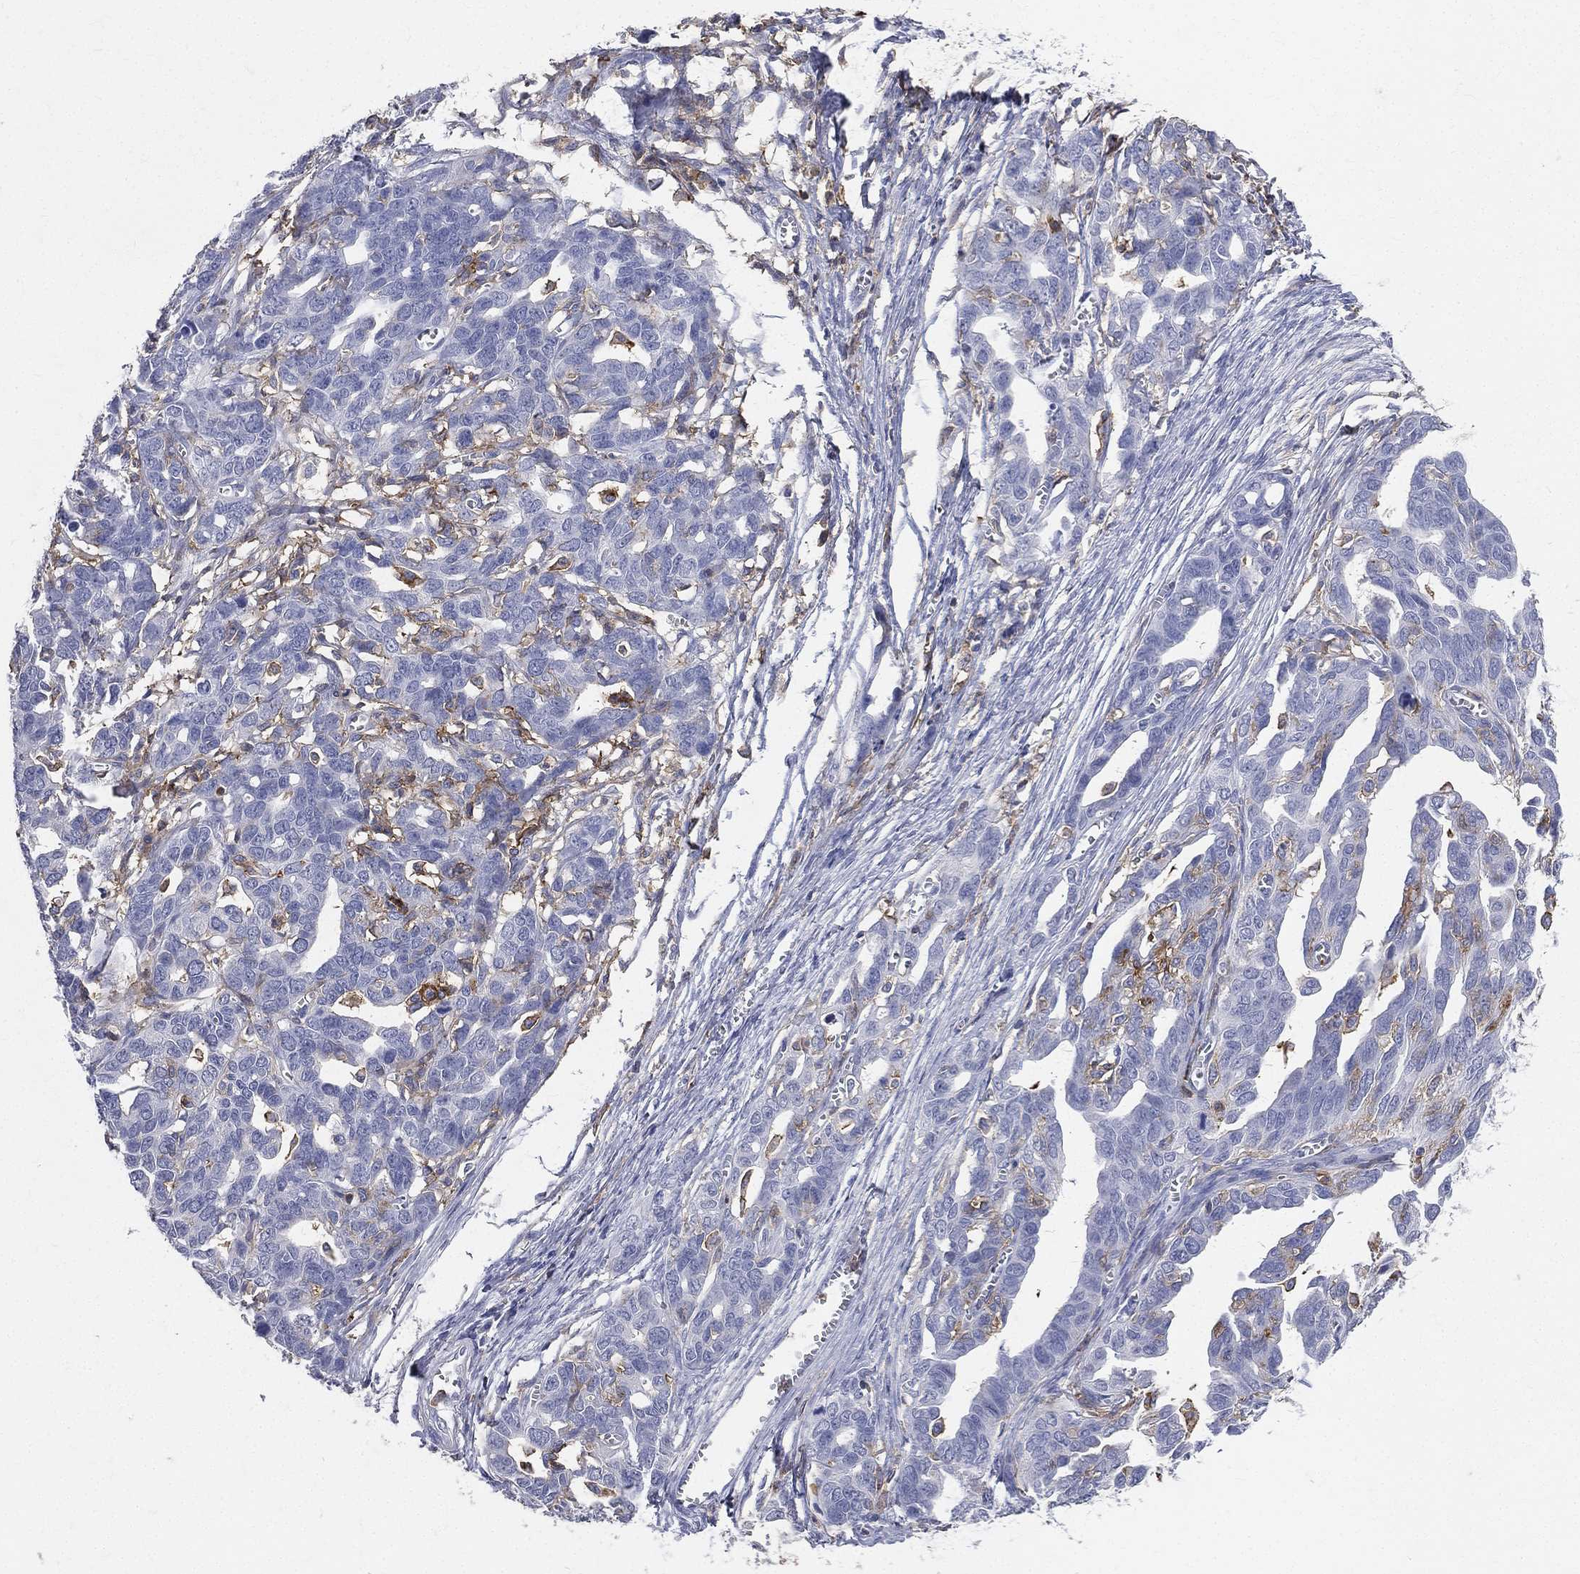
{"staining": {"intensity": "negative", "quantity": "none", "location": "none"}, "tissue": "ovarian cancer", "cell_type": "Tumor cells", "image_type": "cancer", "snomed": [{"axis": "morphology", "description": "Cystadenocarcinoma, serous, NOS"}, {"axis": "topography", "description": "Ovary"}], "caption": "Serous cystadenocarcinoma (ovarian) stained for a protein using immunohistochemistry (IHC) displays no expression tumor cells.", "gene": "CD33", "patient": {"sex": "female", "age": 69}}